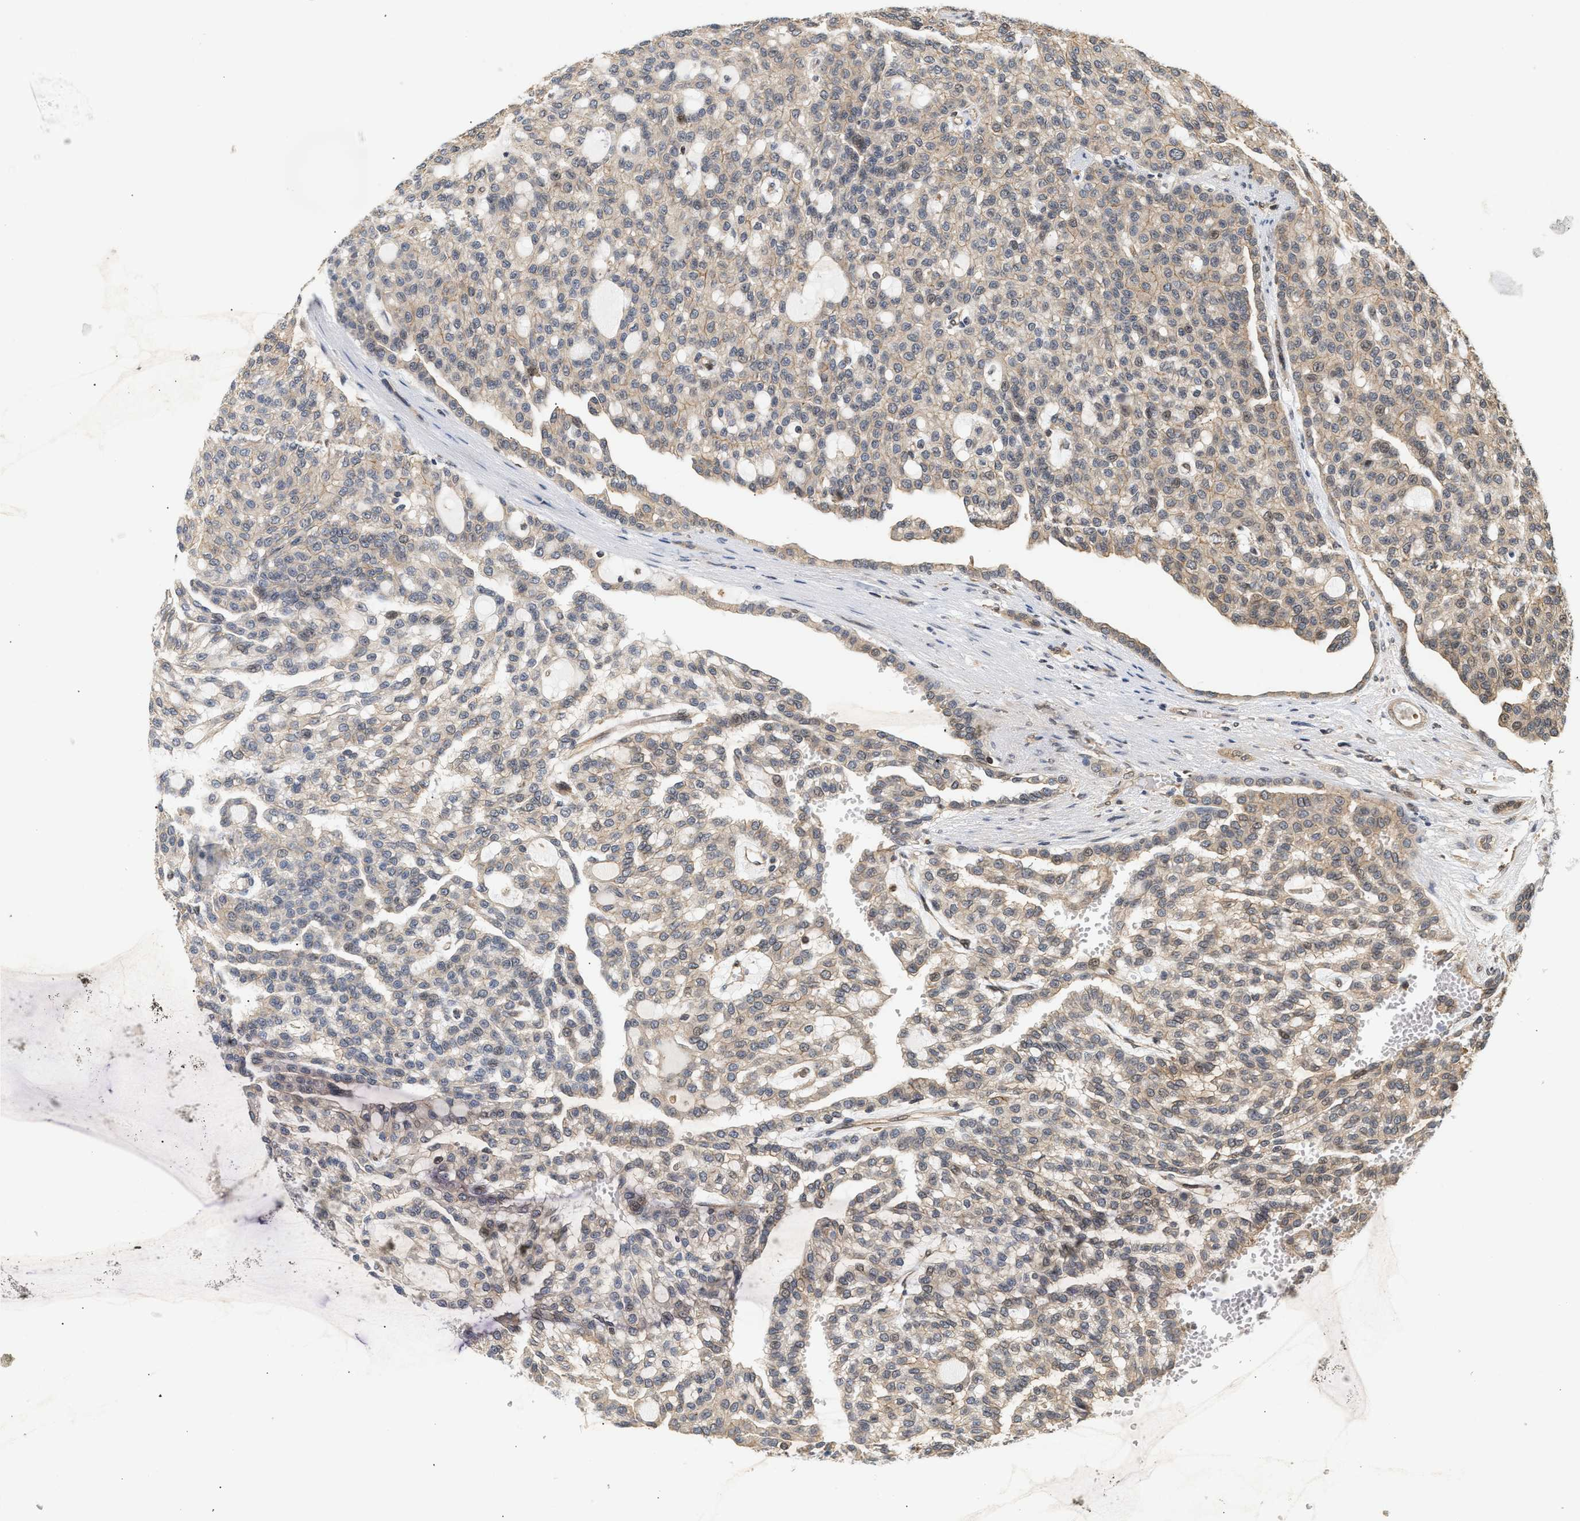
{"staining": {"intensity": "weak", "quantity": "<25%", "location": "cytoplasmic/membranous,nuclear"}, "tissue": "renal cancer", "cell_type": "Tumor cells", "image_type": "cancer", "snomed": [{"axis": "morphology", "description": "Adenocarcinoma, NOS"}, {"axis": "topography", "description": "Kidney"}], "caption": "Adenocarcinoma (renal) was stained to show a protein in brown. There is no significant positivity in tumor cells.", "gene": "ABHD5", "patient": {"sex": "male", "age": 63}}